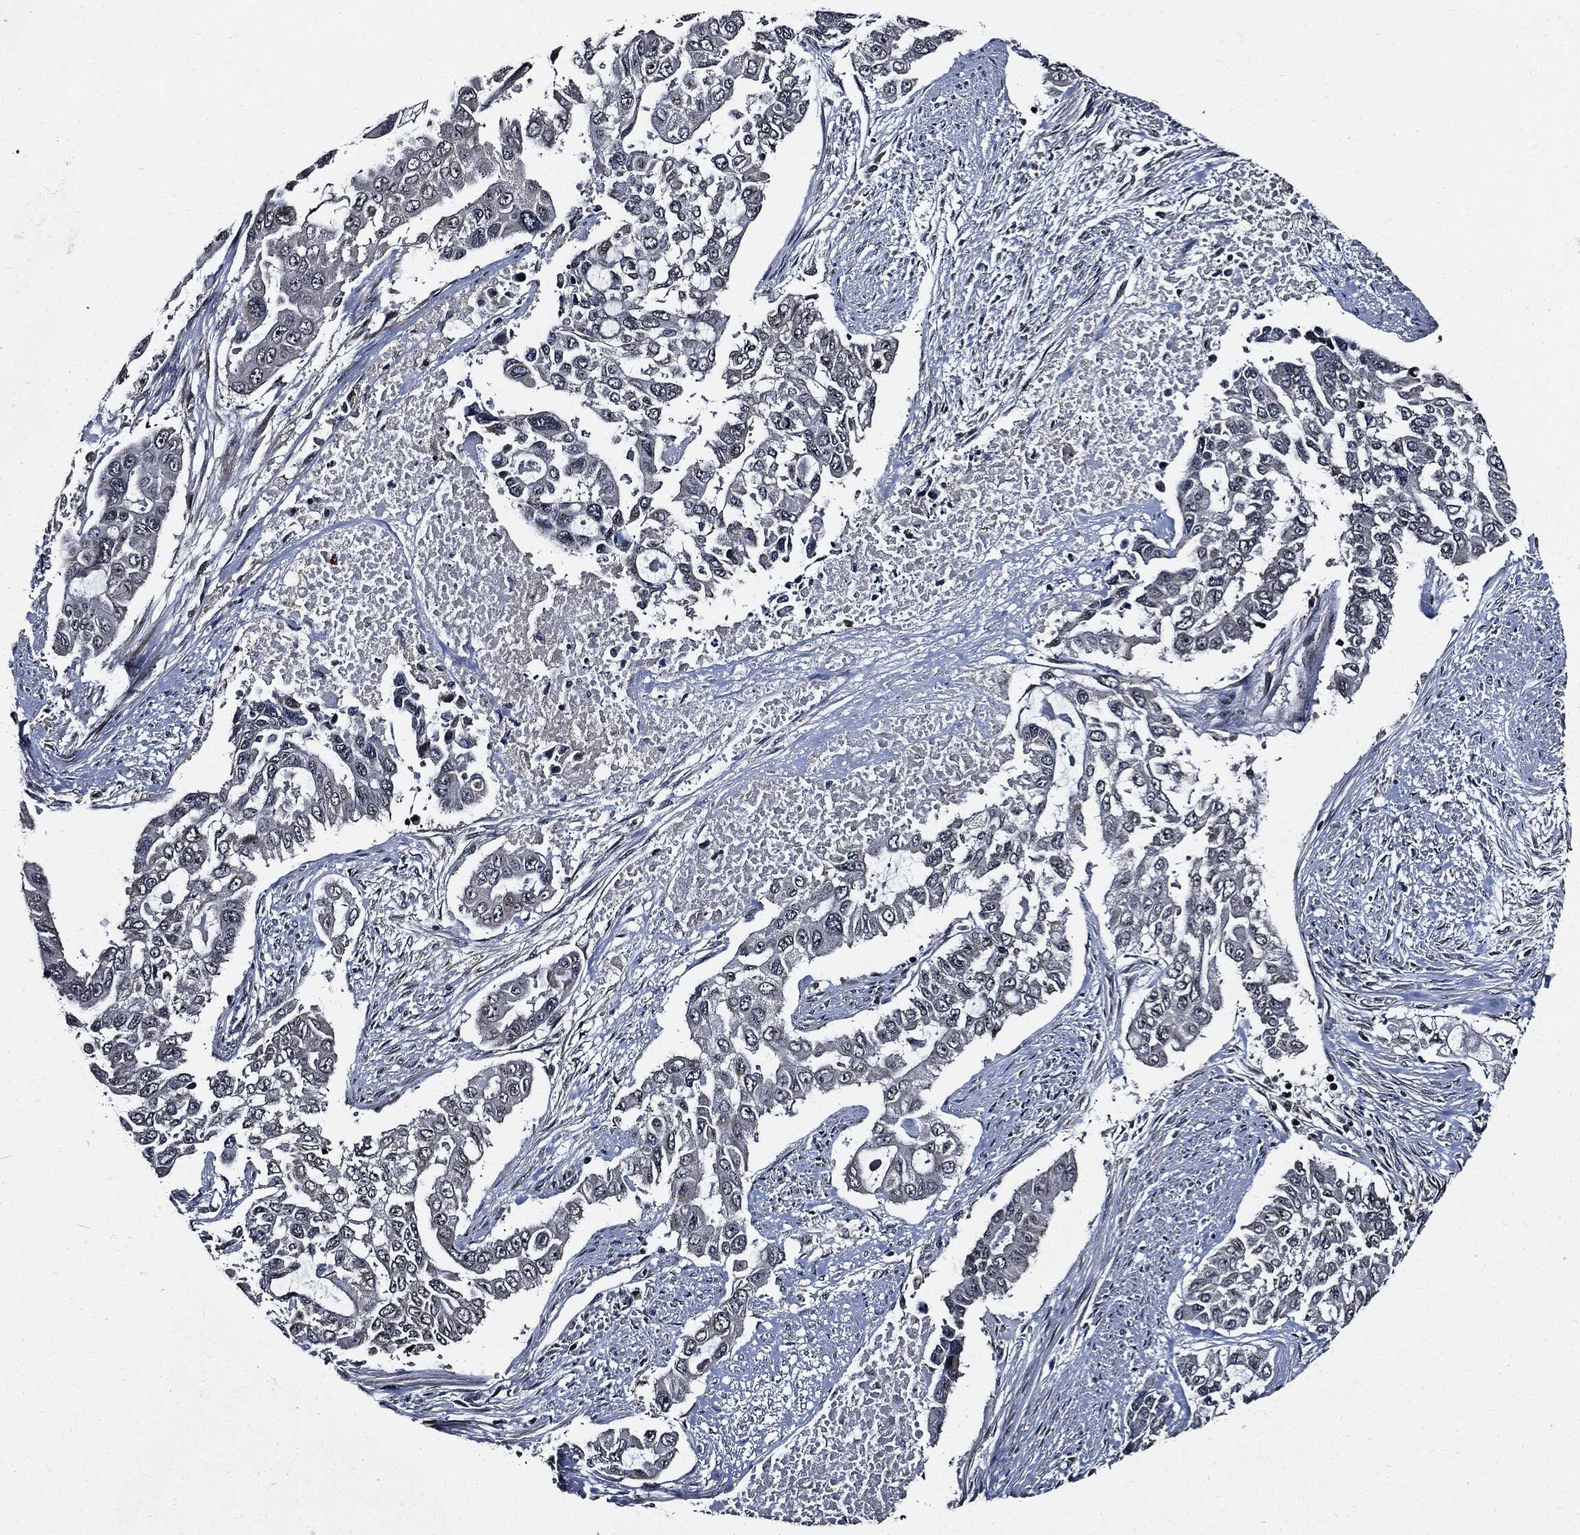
{"staining": {"intensity": "negative", "quantity": "none", "location": "none"}, "tissue": "endometrial cancer", "cell_type": "Tumor cells", "image_type": "cancer", "snomed": [{"axis": "morphology", "description": "Adenocarcinoma, NOS"}, {"axis": "topography", "description": "Uterus"}], "caption": "High magnification brightfield microscopy of endometrial cancer stained with DAB (brown) and counterstained with hematoxylin (blue): tumor cells show no significant expression.", "gene": "SUGT1", "patient": {"sex": "female", "age": 59}}